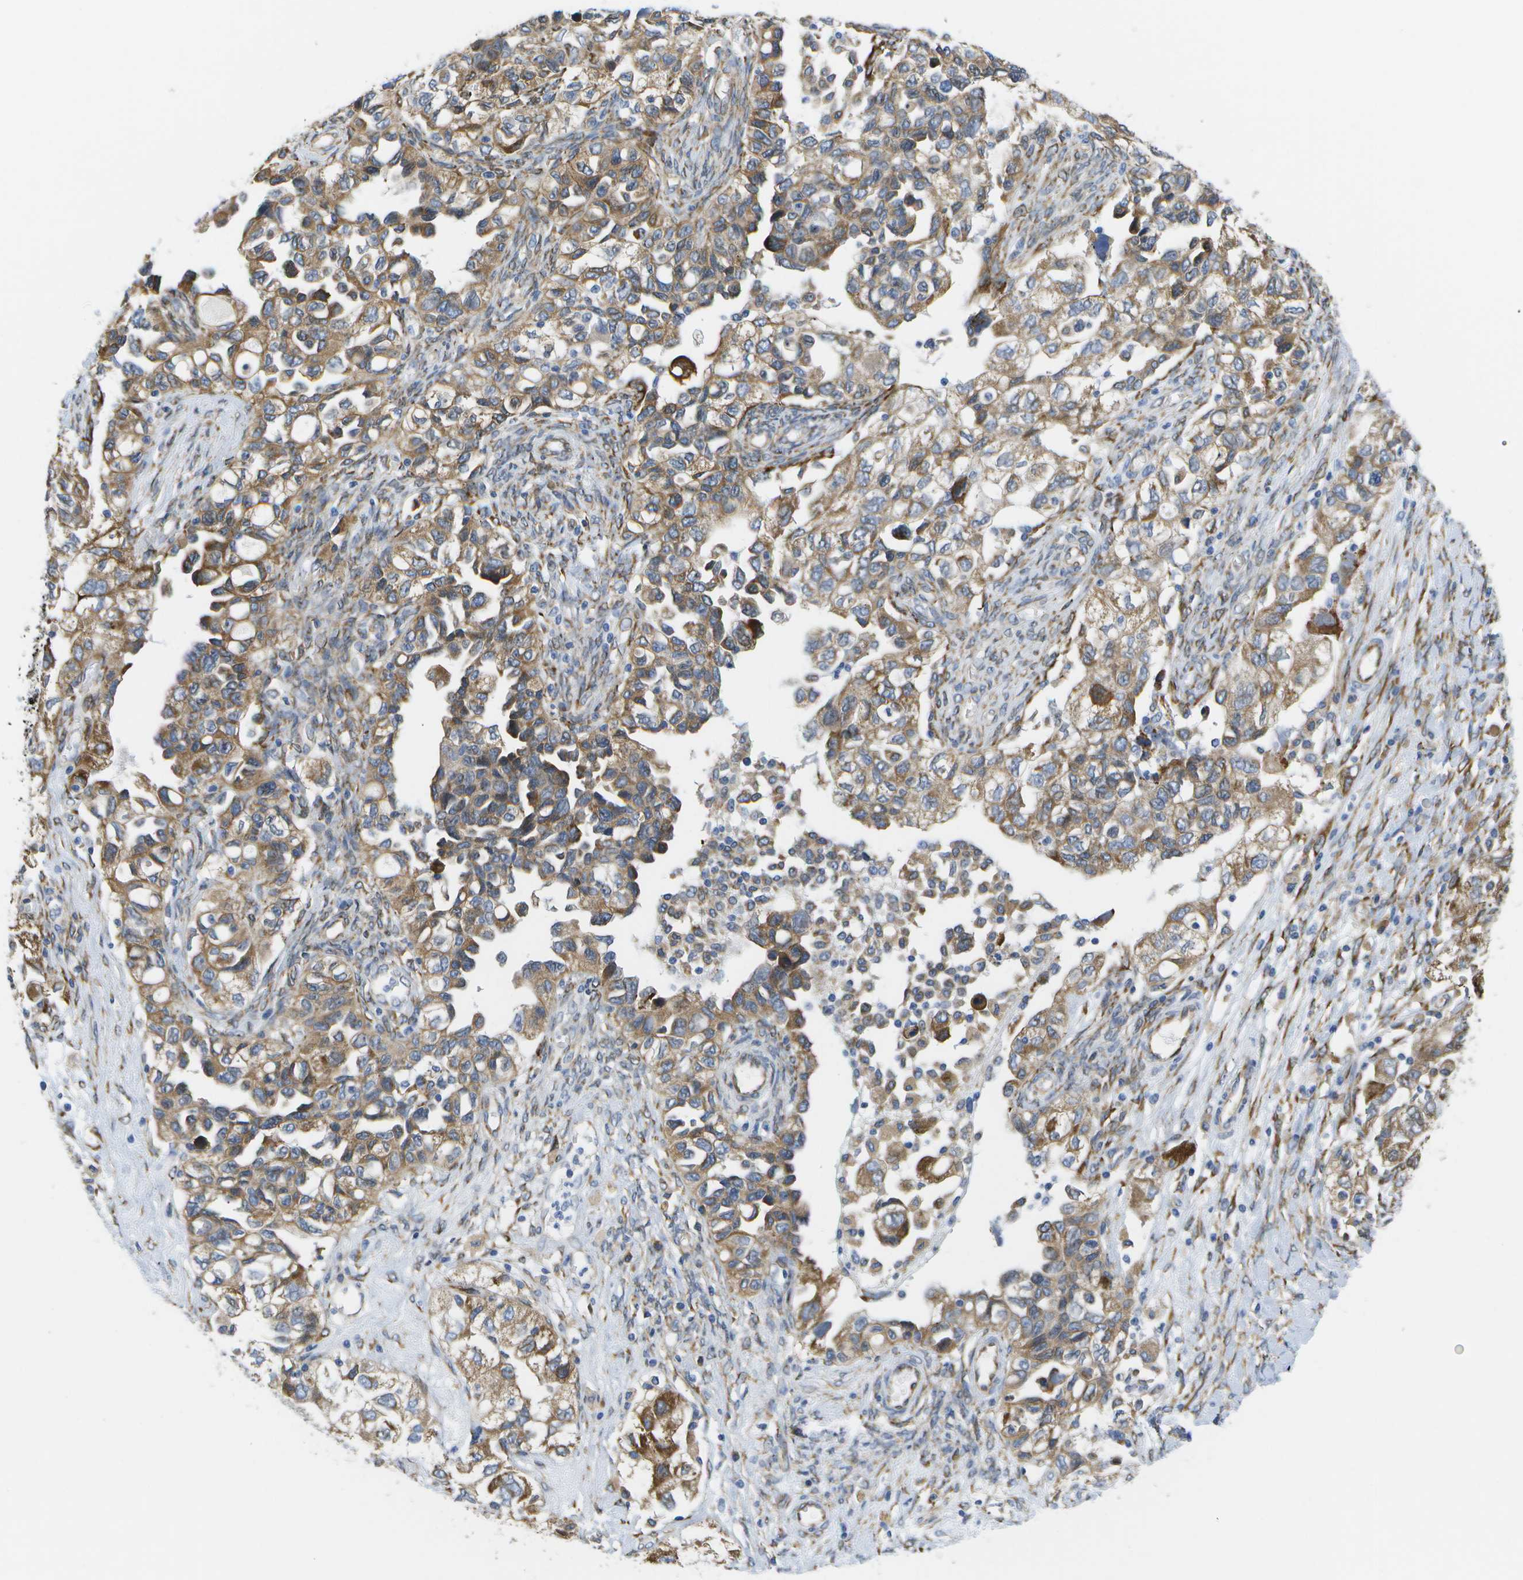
{"staining": {"intensity": "moderate", "quantity": ">75%", "location": "cytoplasmic/membranous"}, "tissue": "ovarian cancer", "cell_type": "Tumor cells", "image_type": "cancer", "snomed": [{"axis": "morphology", "description": "Carcinoma, NOS"}, {"axis": "morphology", "description": "Cystadenocarcinoma, serous, NOS"}, {"axis": "topography", "description": "Ovary"}], "caption": "This is an image of immunohistochemistry staining of ovarian serous cystadenocarcinoma, which shows moderate expression in the cytoplasmic/membranous of tumor cells.", "gene": "ZDHHC17", "patient": {"sex": "female", "age": 69}}